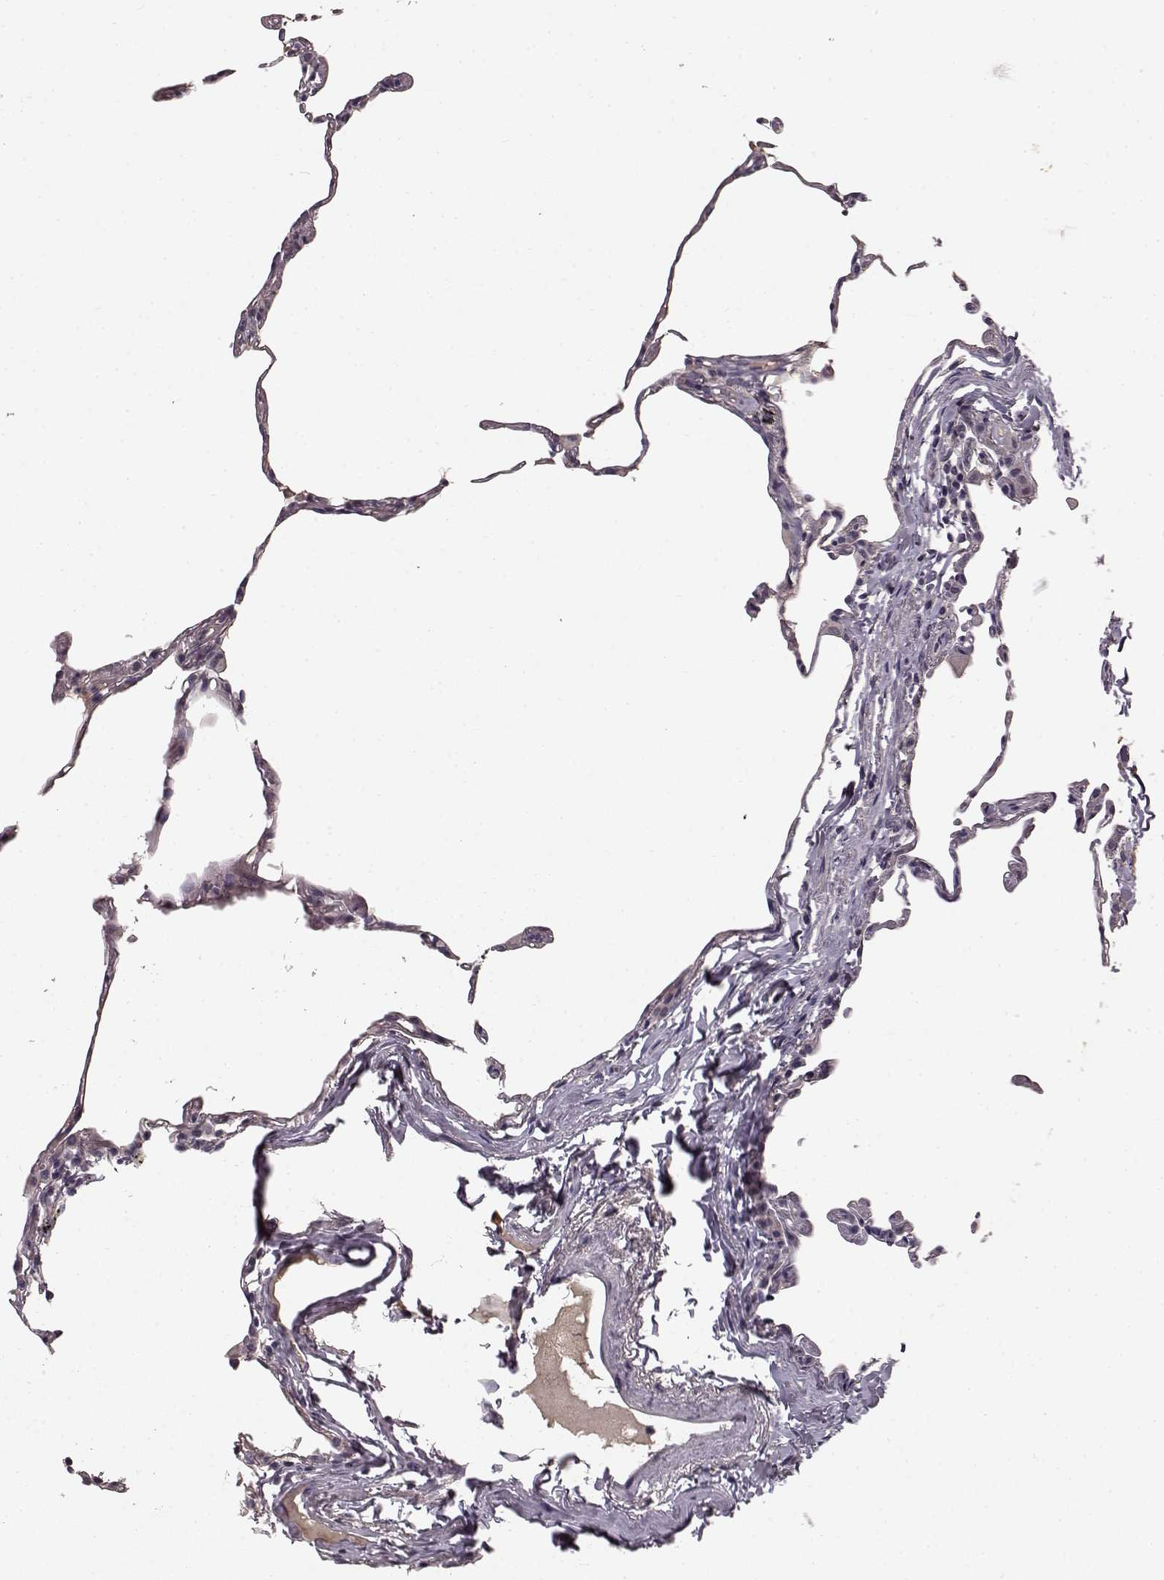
{"staining": {"intensity": "negative", "quantity": "none", "location": "none"}, "tissue": "lung", "cell_type": "Alveolar cells", "image_type": "normal", "snomed": [{"axis": "morphology", "description": "Normal tissue, NOS"}, {"axis": "topography", "description": "Lung"}], "caption": "Immunohistochemical staining of benign lung reveals no significant expression in alveolar cells. (Stains: DAB (3,3'-diaminobenzidine) immunohistochemistry (IHC) with hematoxylin counter stain, Microscopy: brightfield microscopy at high magnification).", "gene": "SLC22A18", "patient": {"sex": "female", "age": 57}}